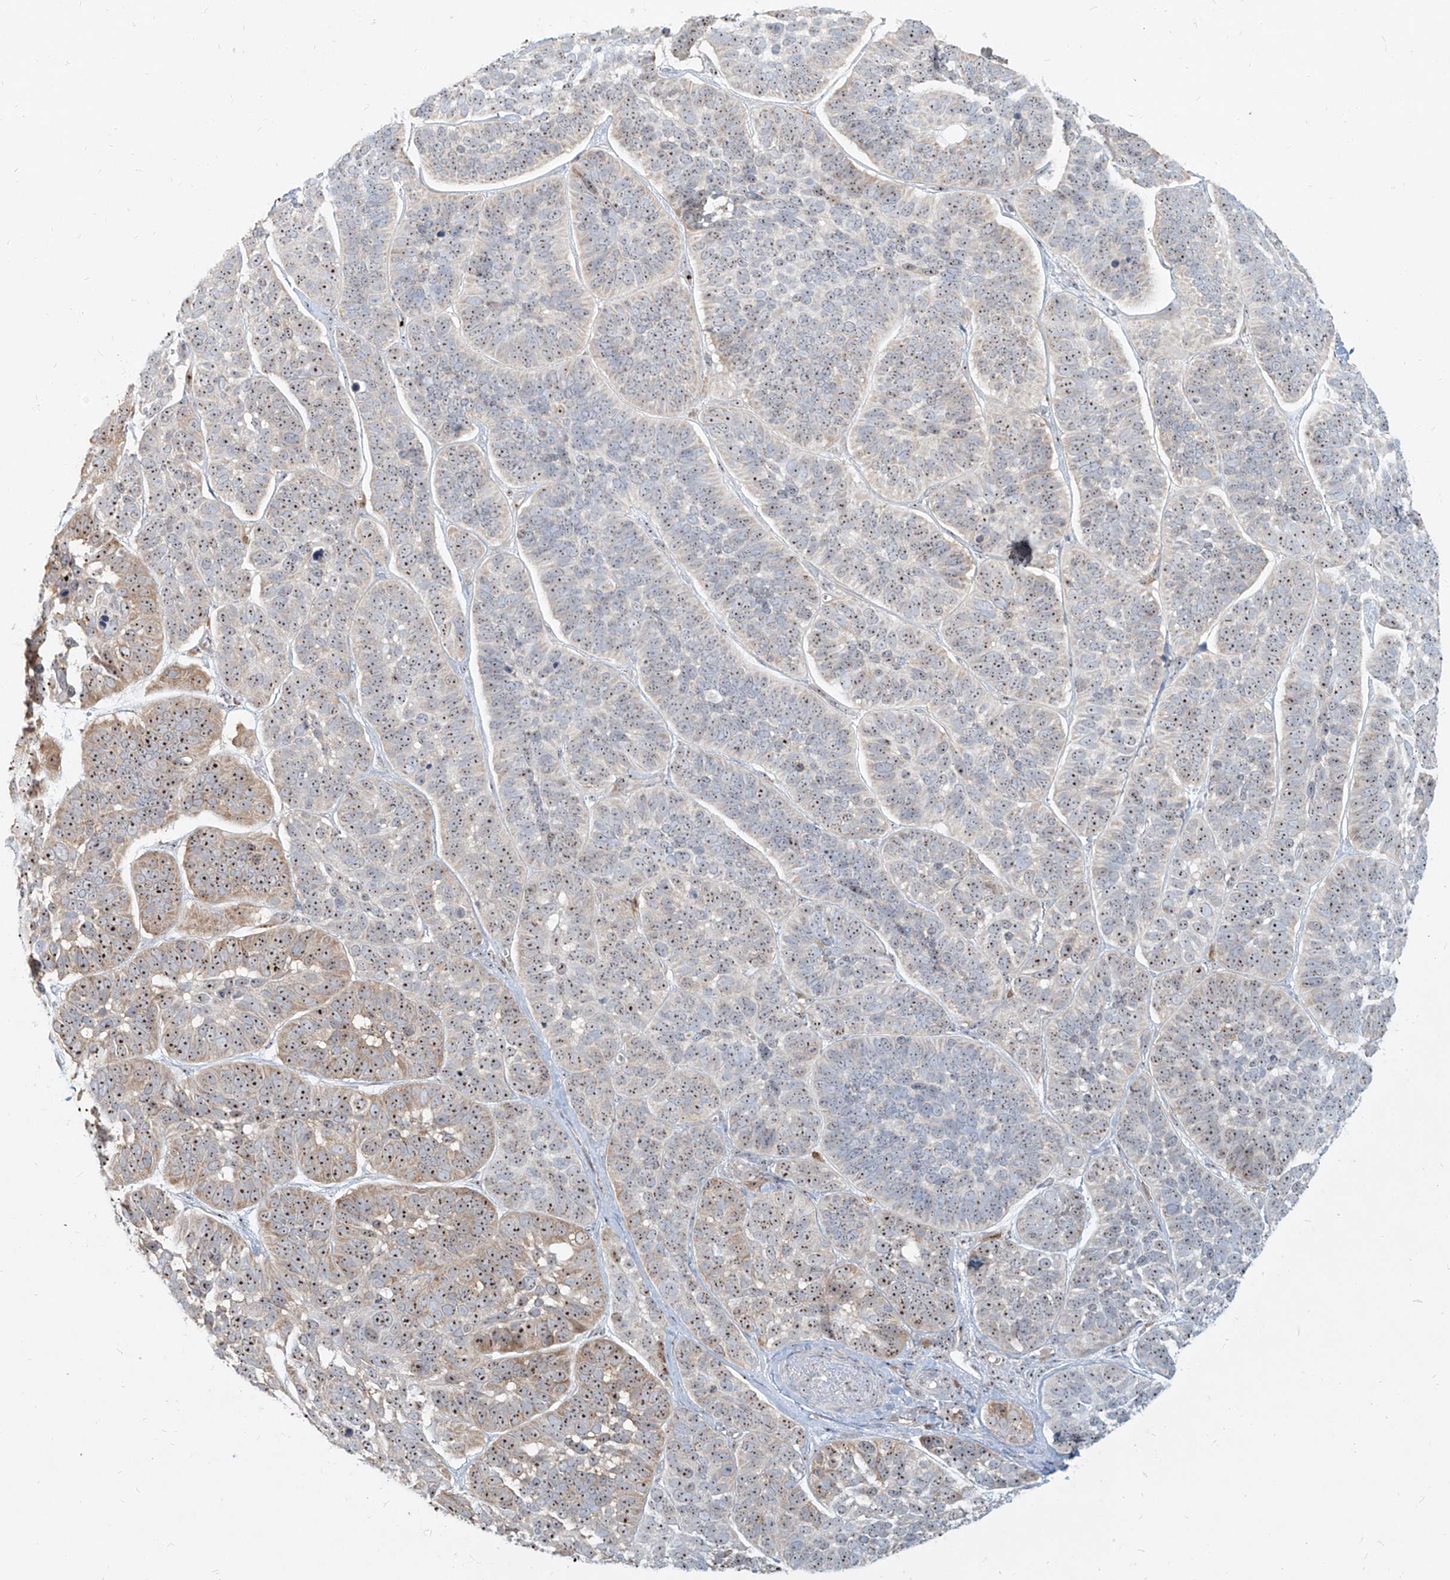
{"staining": {"intensity": "moderate", "quantity": ">75%", "location": "cytoplasmic/membranous,nuclear"}, "tissue": "skin cancer", "cell_type": "Tumor cells", "image_type": "cancer", "snomed": [{"axis": "morphology", "description": "Basal cell carcinoma"}, {"axis": "topography", "description": "Skin"}], "caption": "About >75% of tumor cells in basal cell carcinoma (skin) show moderate cytoplasmic/membranous and nuclear protein expression as visualized by brown immunohistochemical staining.", "gene": "BYSL", "patient": {"sex": "male", "age": 62}}